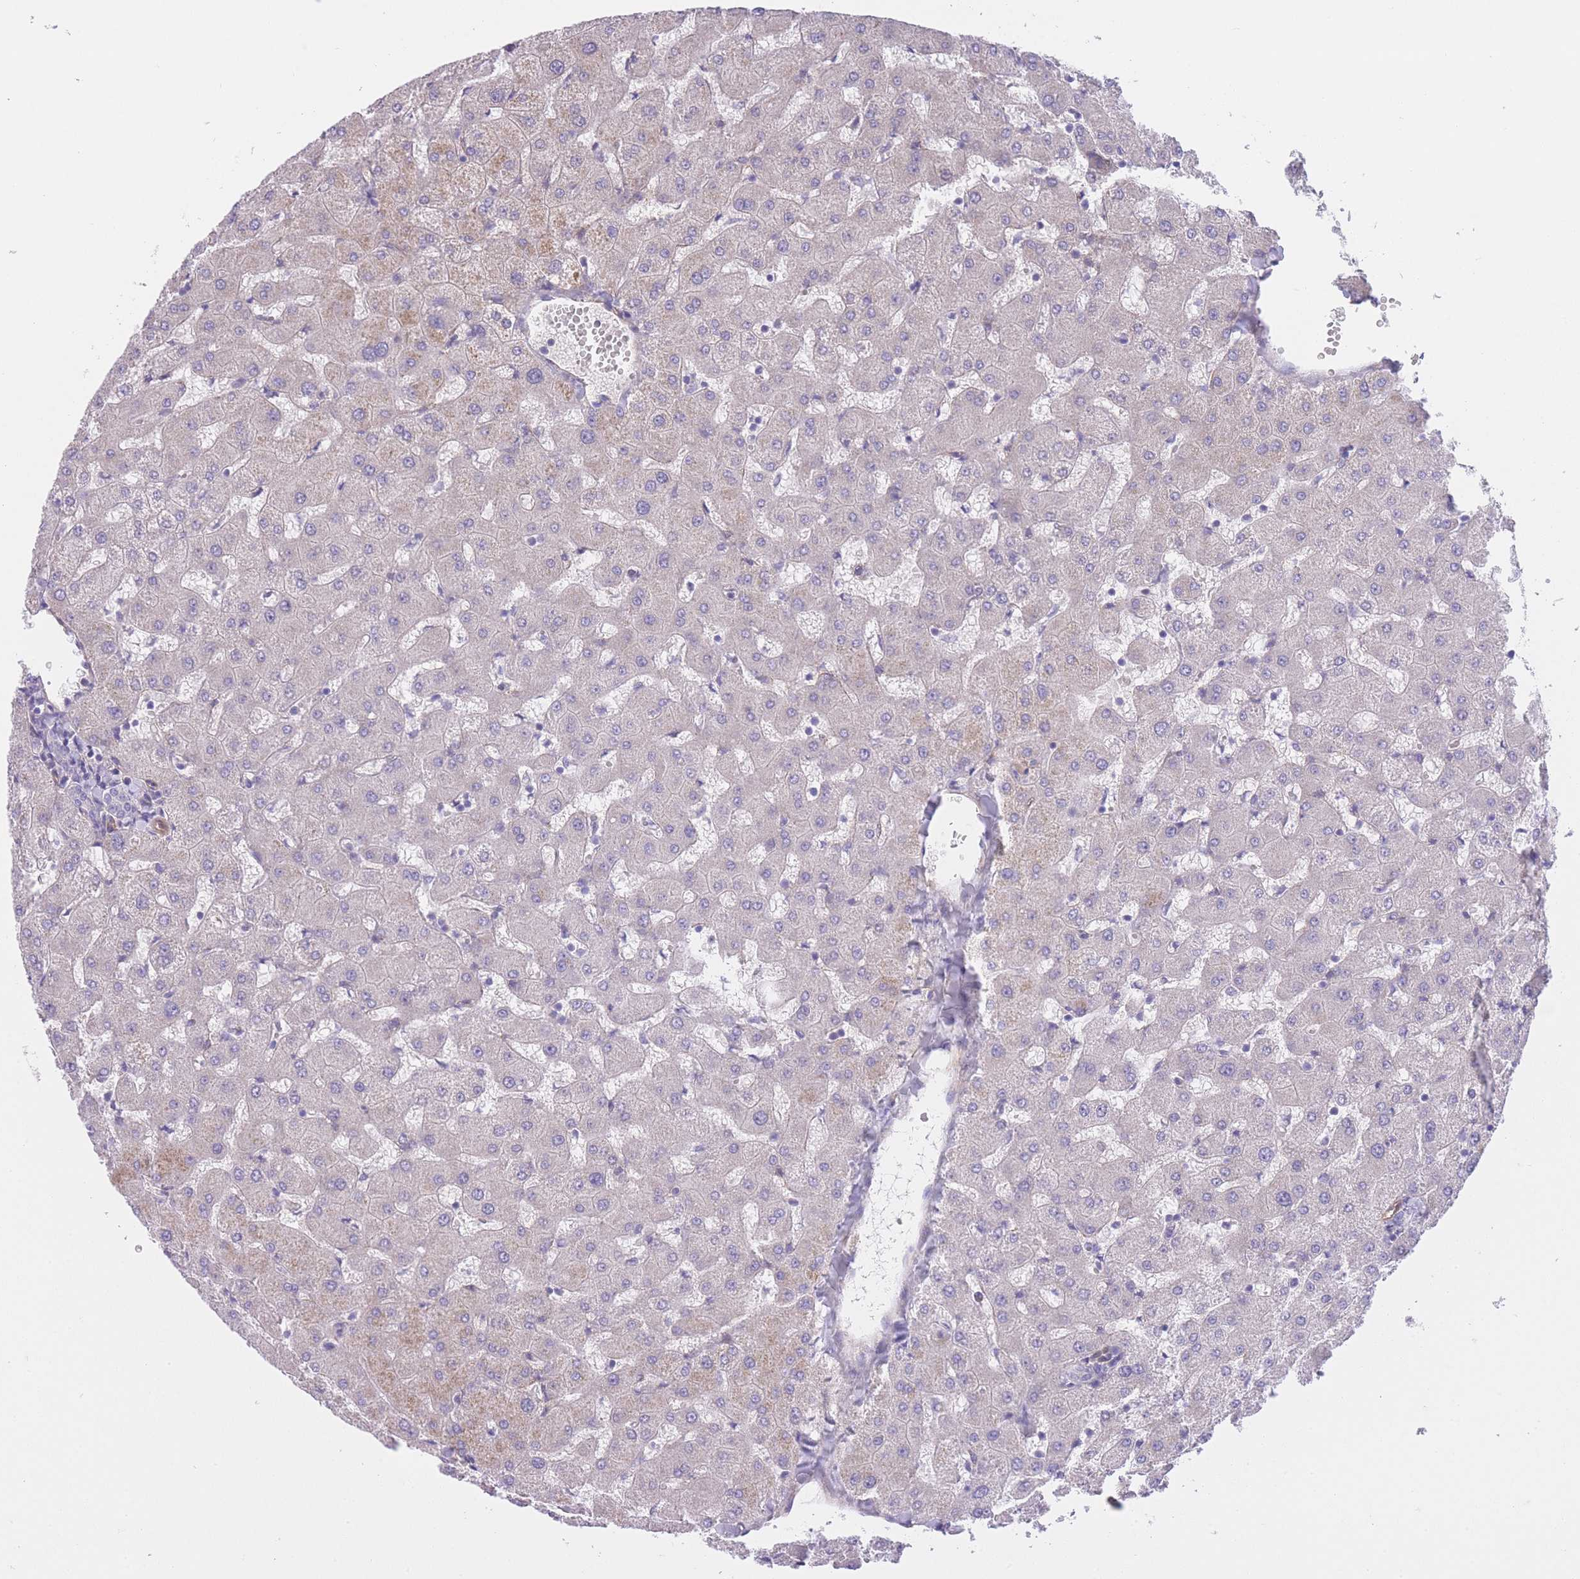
{"staining": {"intensity": "negative", "quantity": "none", "location": "none"}, "tissue": "liver", "cell_type": "Cholangiocytes", "image_type": "normal", "snomed": [{"axis": "morphology", "description": "Normal tissue, NOS"}, {"axis": "topography", "description": "Liver"}], "caption": "The immunohistochemistry (IHC) image has no significant positivity in cholangiocytes of liver. (Stains: DAB immunohistochemistry (IHC) with hematoxylin counter stain, Microscopy: brightfield microscopy at high magnification).", "gene": "QTRT1", "patient": {"sex": "female", "age": 63}}